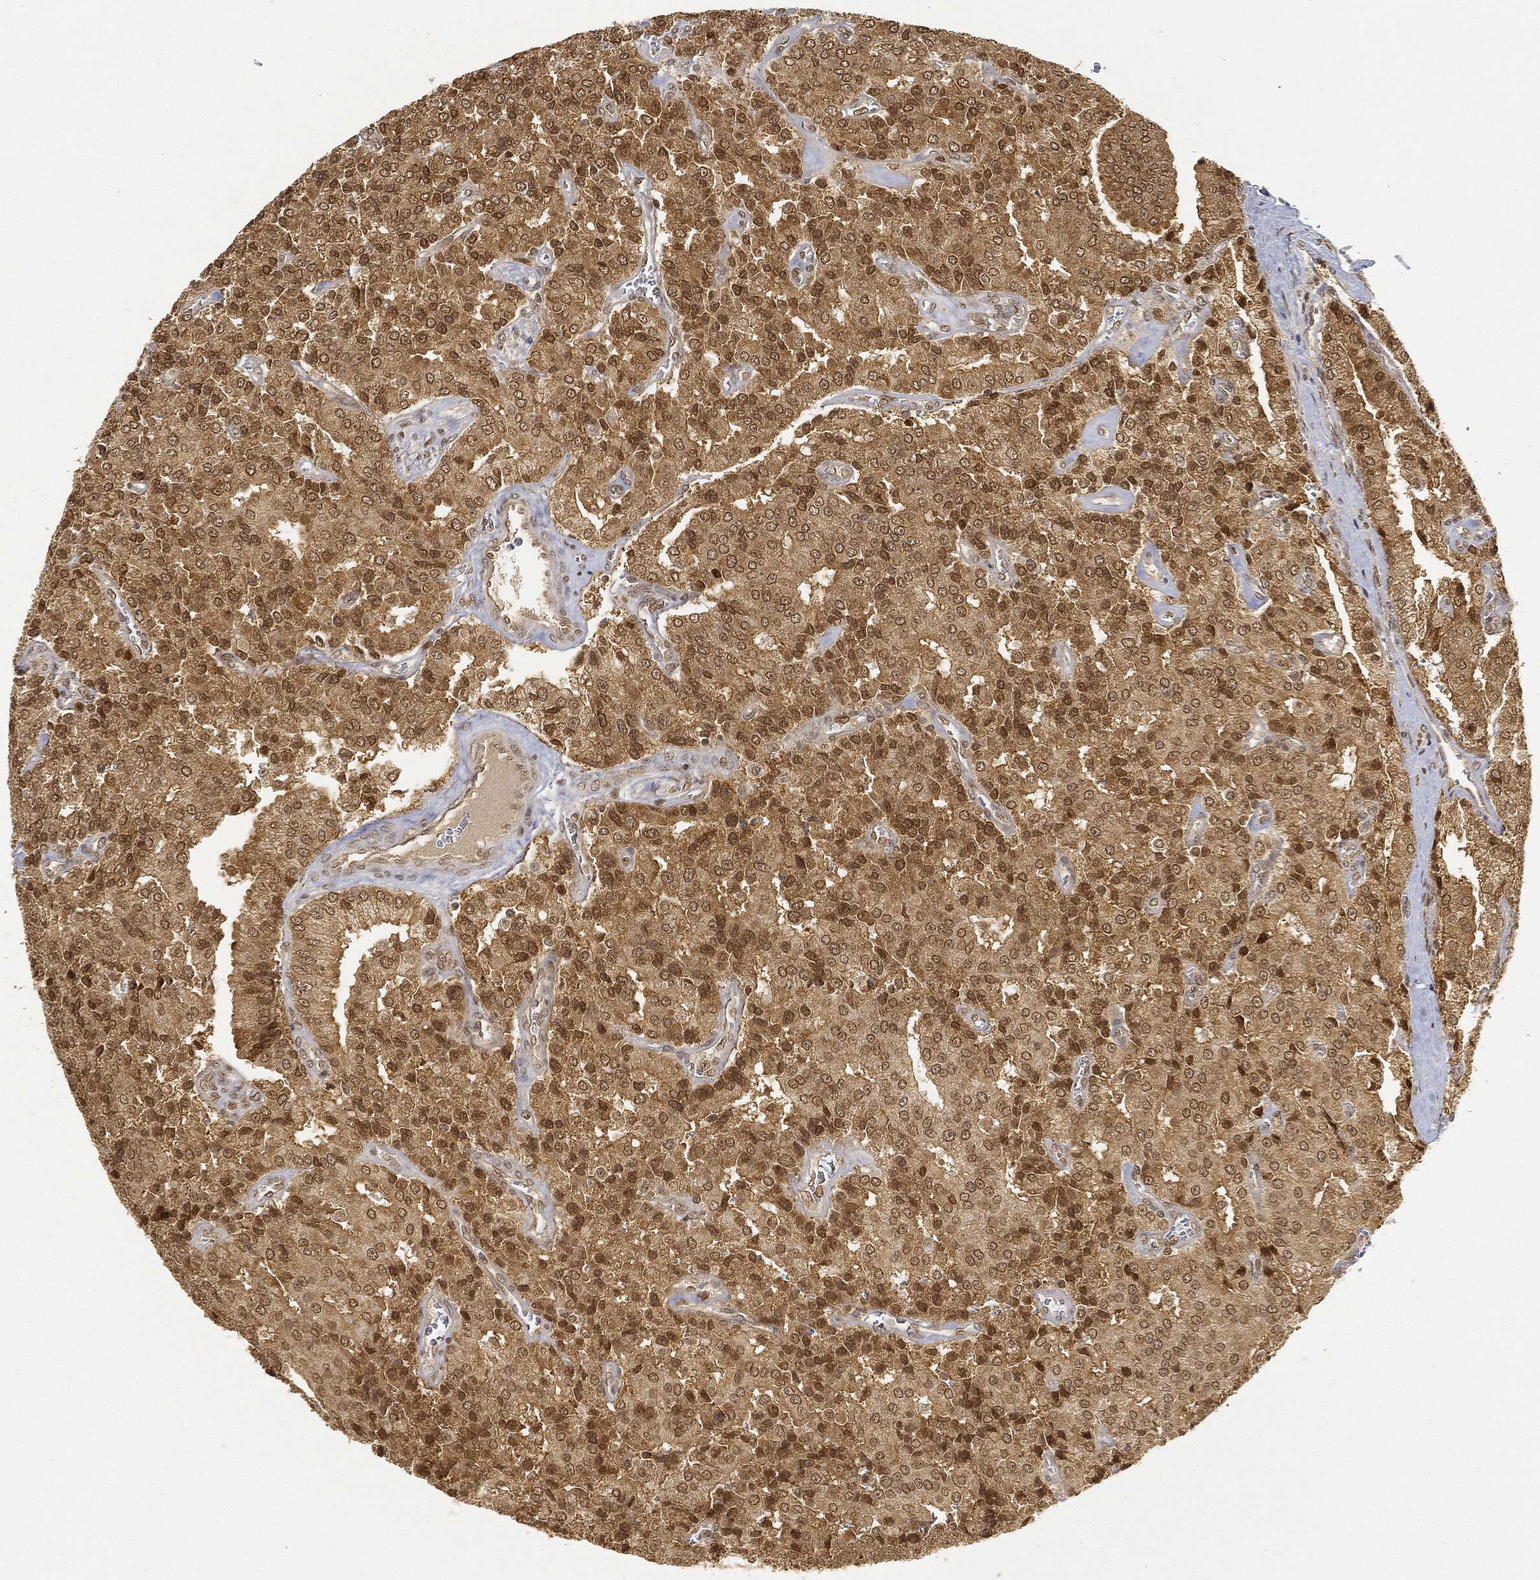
{"staining": {"intensity": "moderate", "quantity": "25%-75%", "location": "nuclear"}, "tissue": "prostate cancer", "cell_type": "Tumor cells", "image_type": "cancer", "snomed": [{"axis": "morphology", "description": "Adenocarcinoma, NOS"}, {"axis": "topography", "description": "Prostate and seminal vesicle, NOS"}, {"axis": "topography", "description": "Prostate"}], "caption": "The histopathology image demonstrates staining of prostate adenocarcinoma, revealing moderate nuclear protein positivity (brown color) within tumor cells.", "gene": "CIB1", "patient": {"sex": "male", "age": 67}}